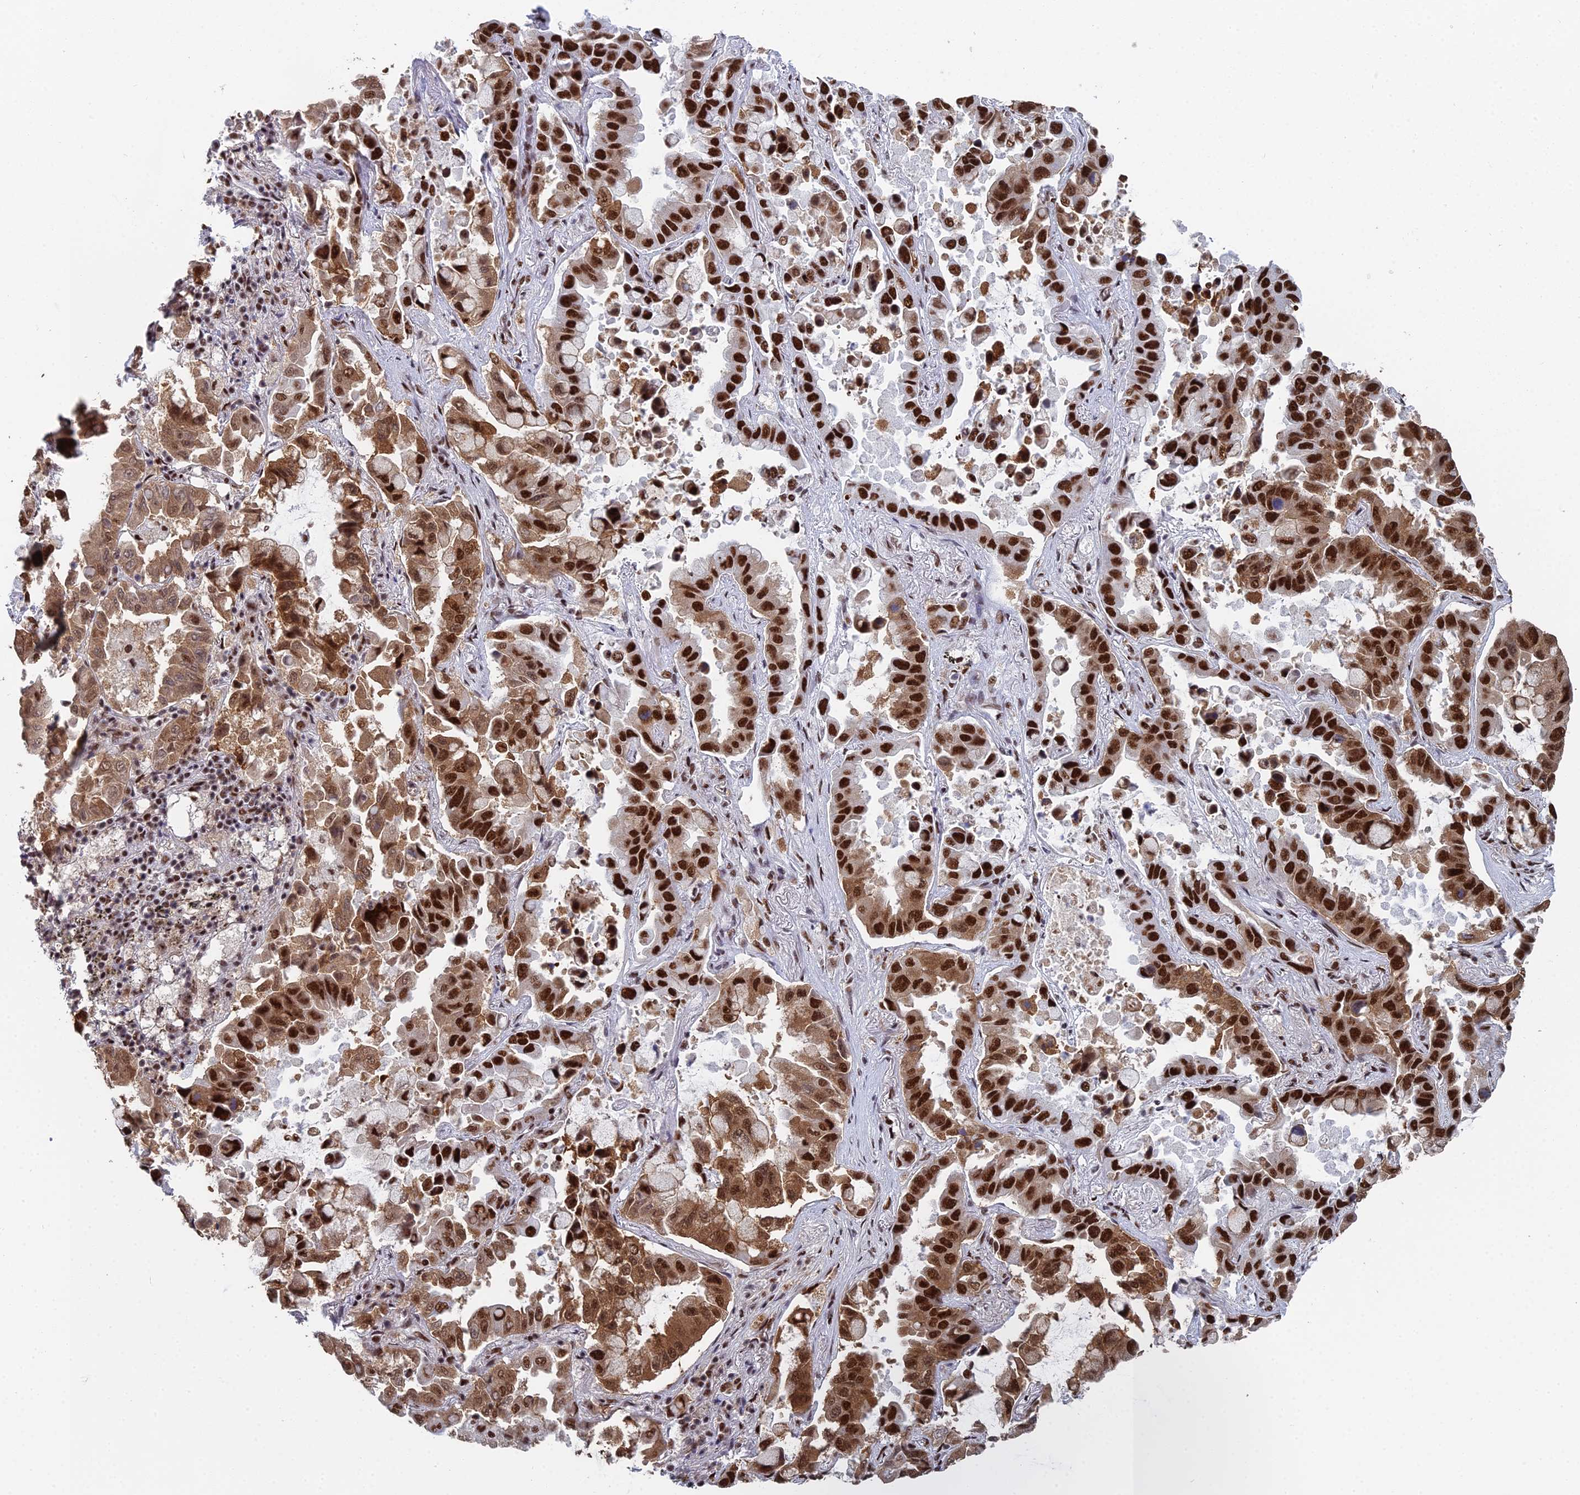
{"staining": {"intensity": "strong", "quantity": ">75%", "location": "nuclear"}, "tissue": "lung cancer", "cell_type": "Tumor cells", "image_type": "cancer", "snomed": [{"axis": "morphology", "description": "Adenocarcinoma, NOS"}, {"axis": "topography", "description": "Lung"}], "caption": "Immunohistochemical staining of human lung adenocarcinoma shows high levels of strong nuclear protein expression in about >75% of tumor cells.", "gene": "SF3B3", "patient": {"sex": "male", "age": 64}}